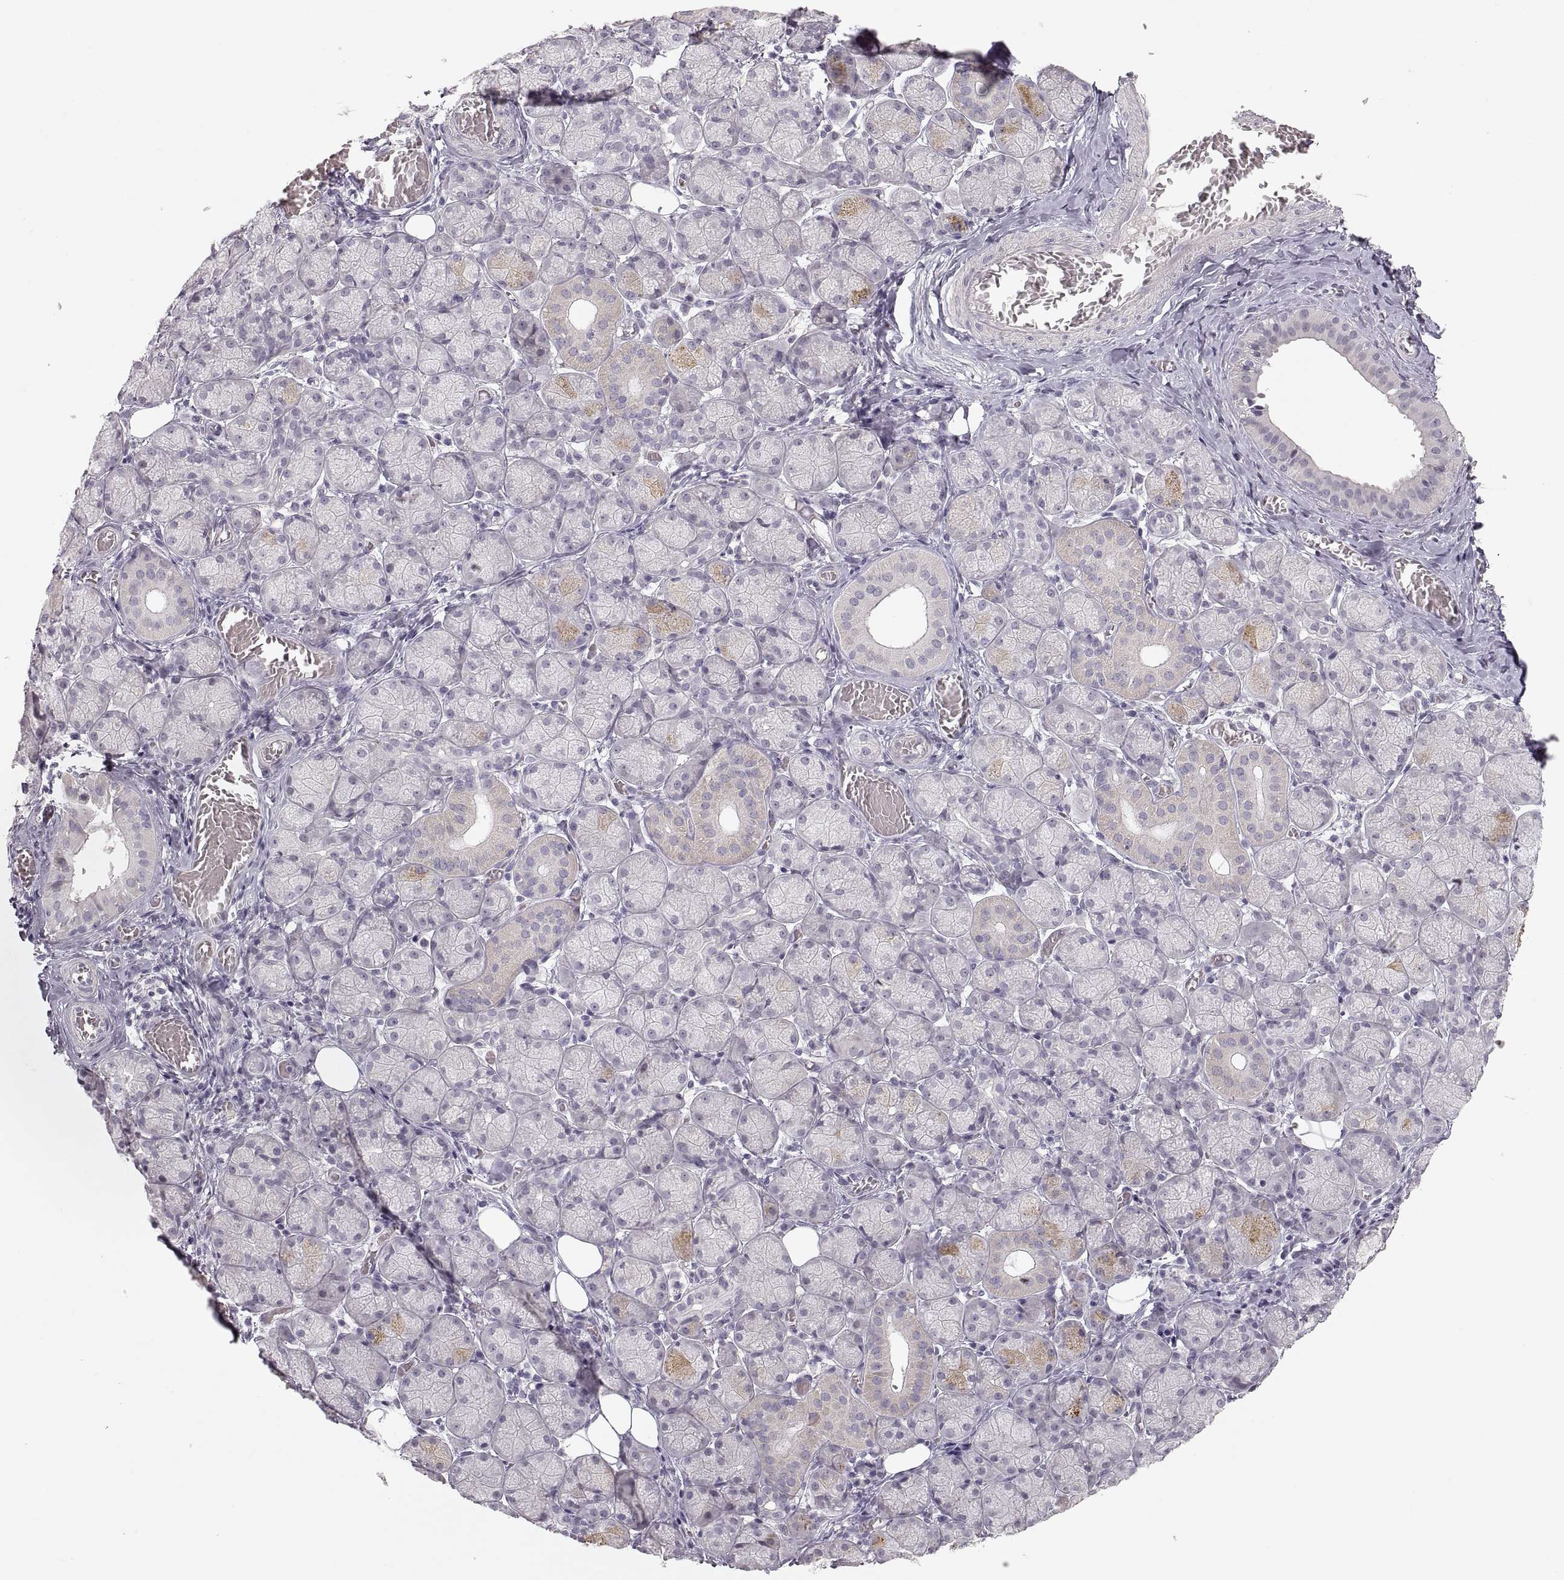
{"staining": {"intensity": "weak", "quantity": "<25%", "location": "cytoplasmic/membranous"}, "tissue": "salivary gland", "cell_type": "Glandular cells", "image_type": "normal", "snomed": [{"axis": "morphology", "description": "Normal tissue, NOS"}, {"axis": "topography", "description": "Salivary gland"}, {"axis": "topography", "description": "Peripheral nerve tissue"}], "caption": "An image of human salivary gland is negative for staining in glandular cells. Brightfield microscopy of immunohistochemistry stained with DAB (brown) and hematoxylin (blue), captured at high magnification.", "gene": "PCSK2", "patient": {"sex": "female", "age": 24}}